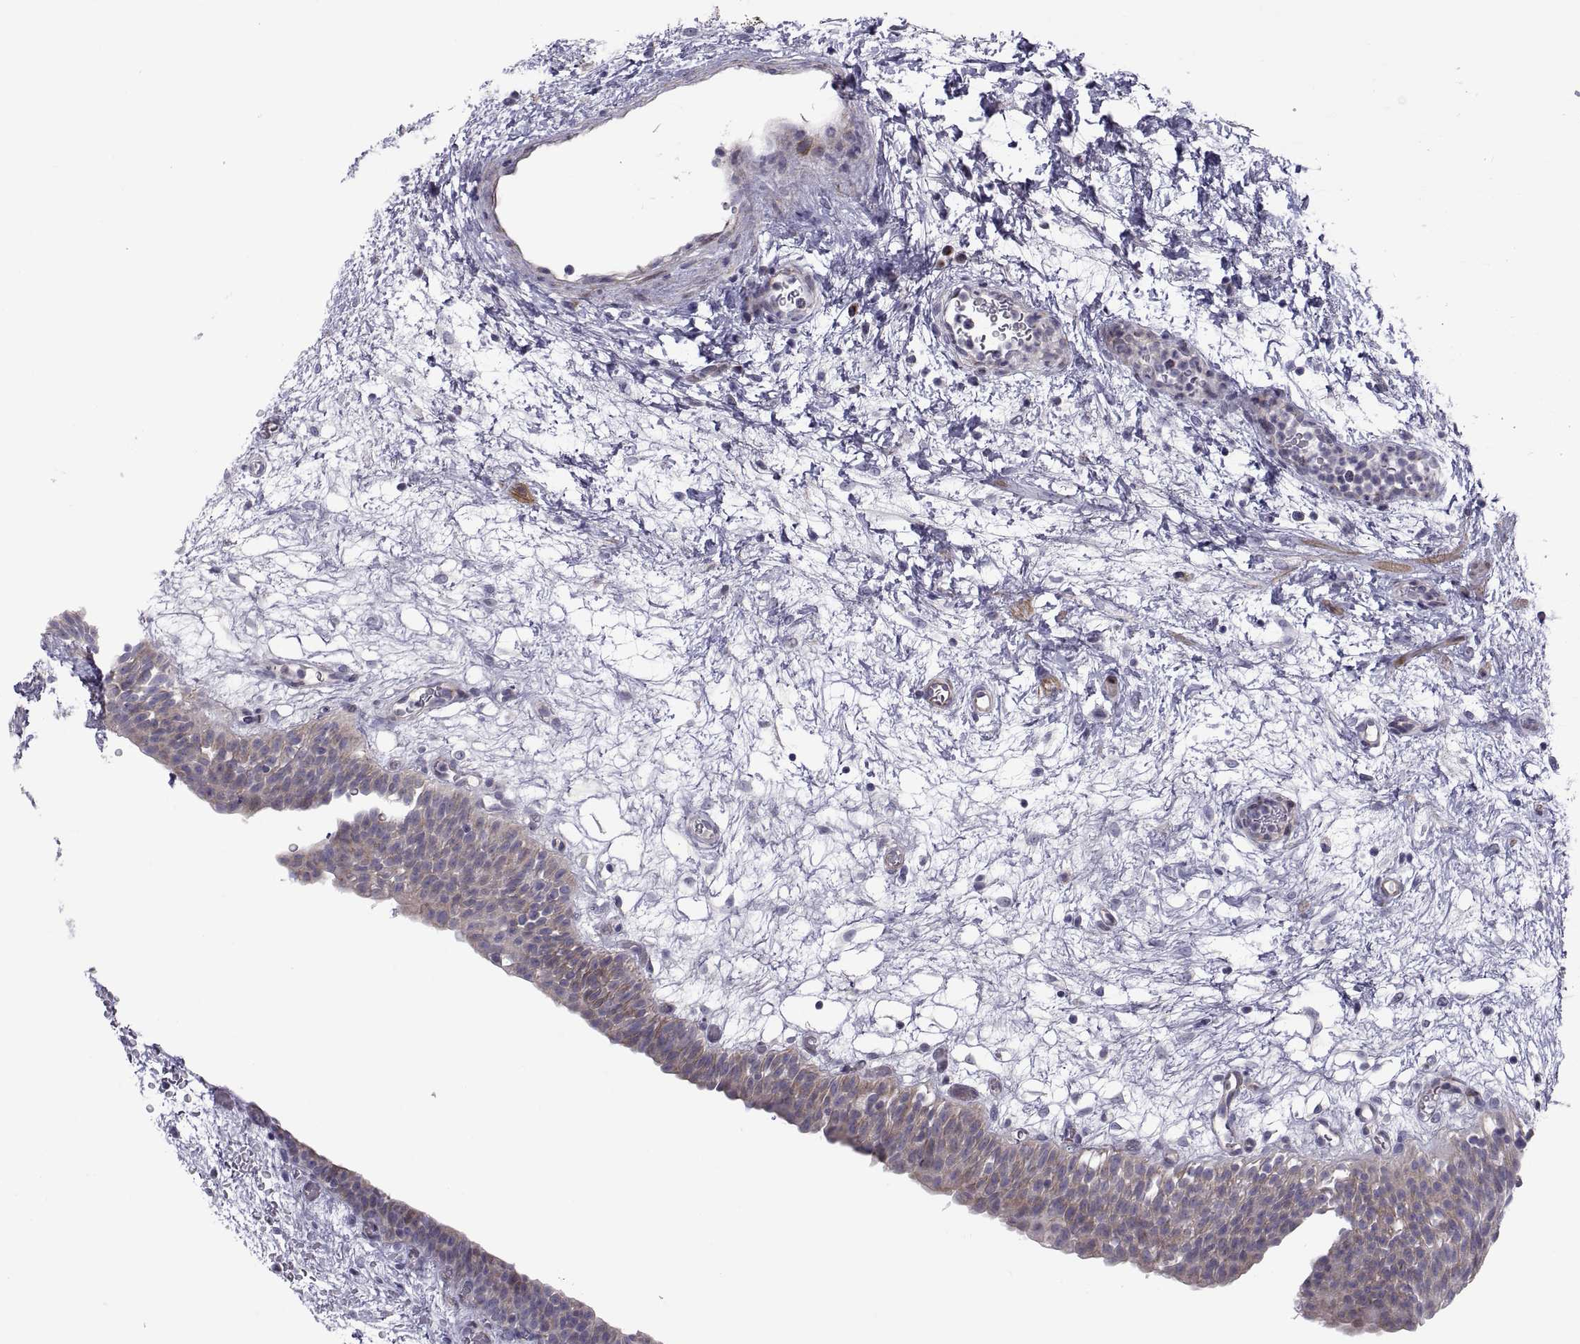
{"staining": {"intensity": "moderate", "quantity": ">75%", "location": "cytoplasmic/membranous"}, "tissue": "urinary bladder", "cell_type": "Urothelial cells", "image_type": "normal", "snomed": [{"axis": "morphology", "description": "Normal tissue, NOS"}, {"axis": "topography", "description": "Urinary bladder"}], "caption": "A brown stain labels moderate cytoplasmic/membranous expression of a protein in urothelial cells of unremarkable urinary bladder.", "gene": "TMEM158", "patient": {"sex": "male", "age": 76}}